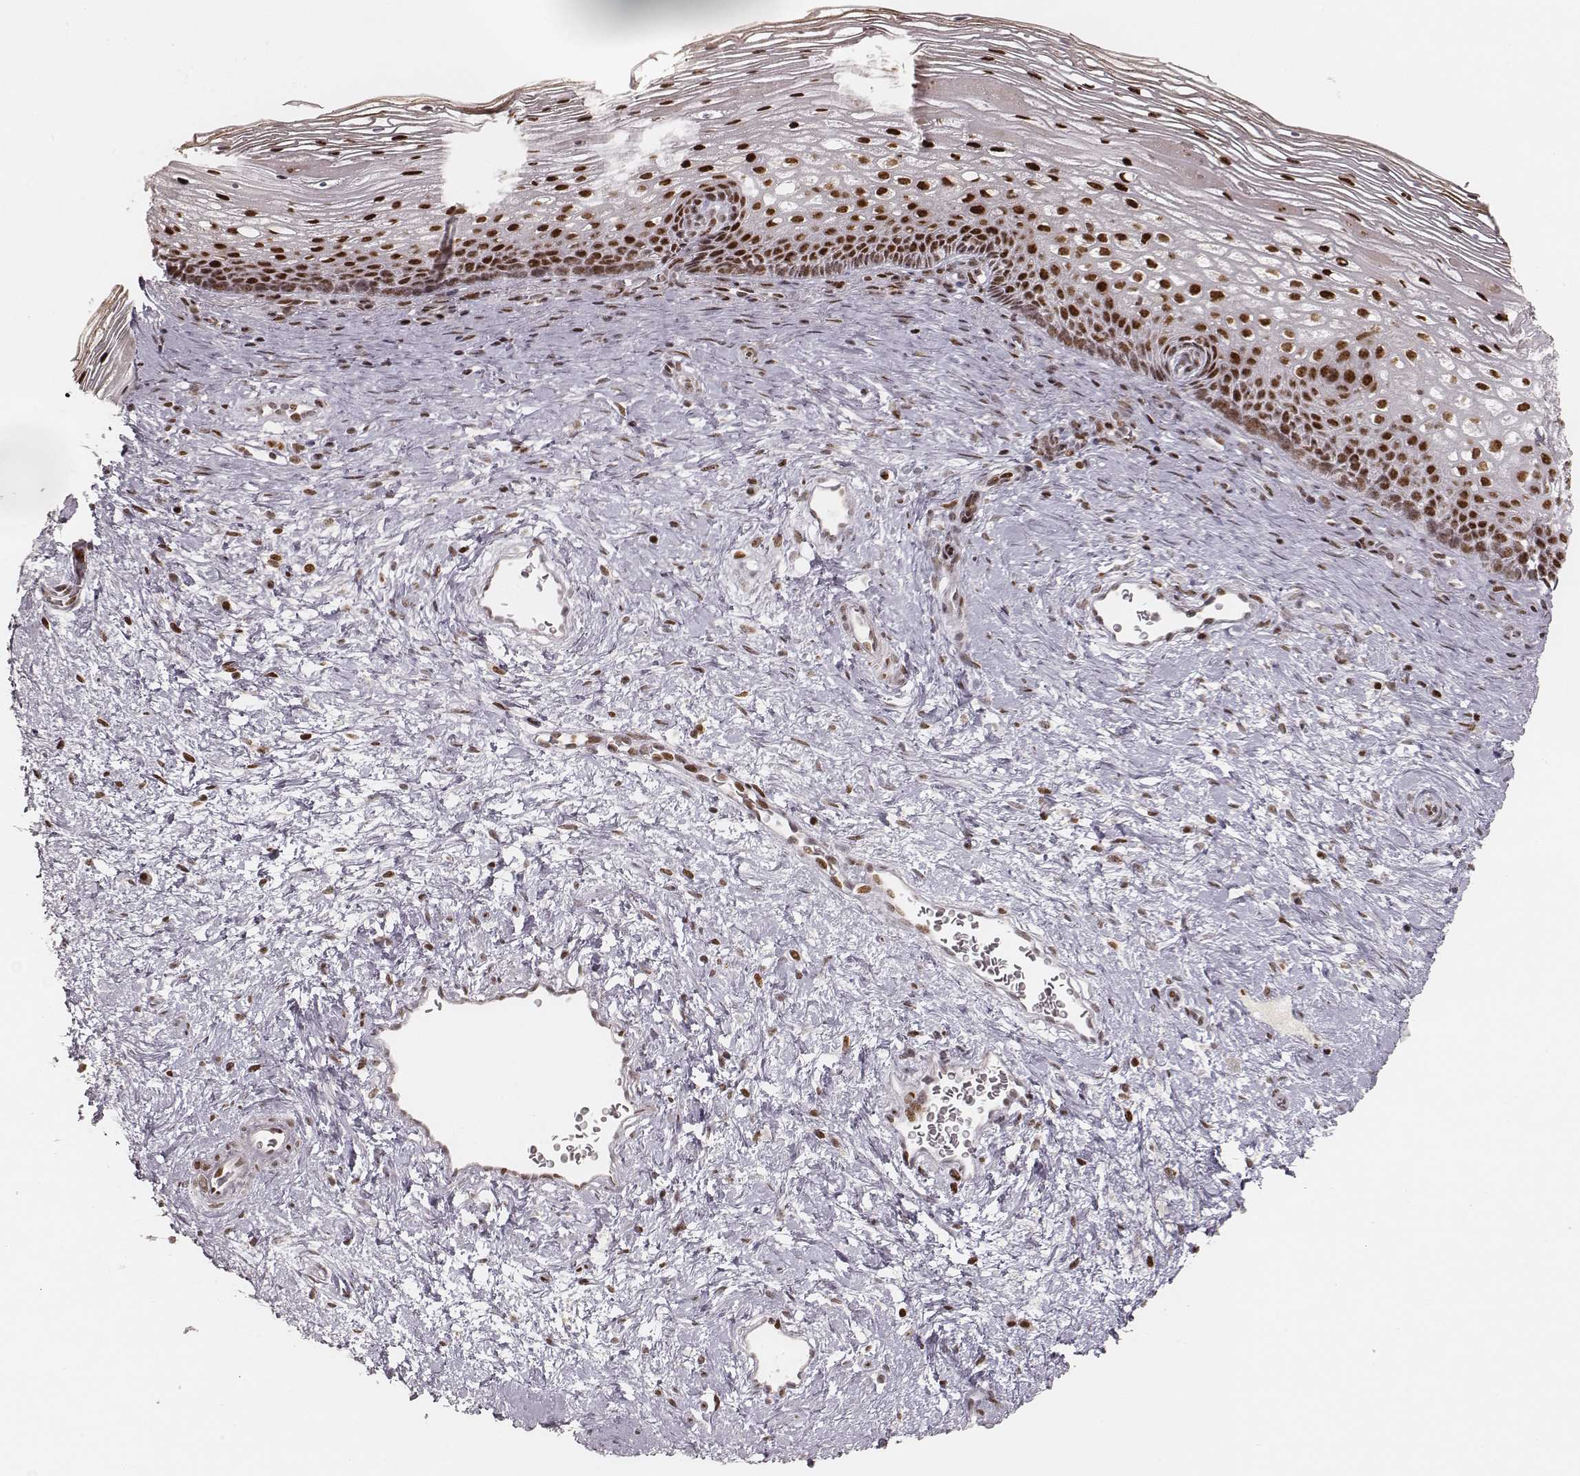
{"staining": {"intensity": "moderate", "quantity": ">75%", "location": "nuclear"}, "tissue": "cervix", "cell_type": "Glandular cells", "image_type": "normal", "snomed": [{"axis": "morphology", "description": "Normal tissue, NOS"}, {"axis": "topography", "description": "Cervix"}], "caption": "Immunohistochemical staining of benign cervix demonstrates >75% levels of moderate nuclear protein staining in approximately >75% of glandular cells.", "gene": "HNRNPC", "patient": {"sex": "female", "age": 34}}